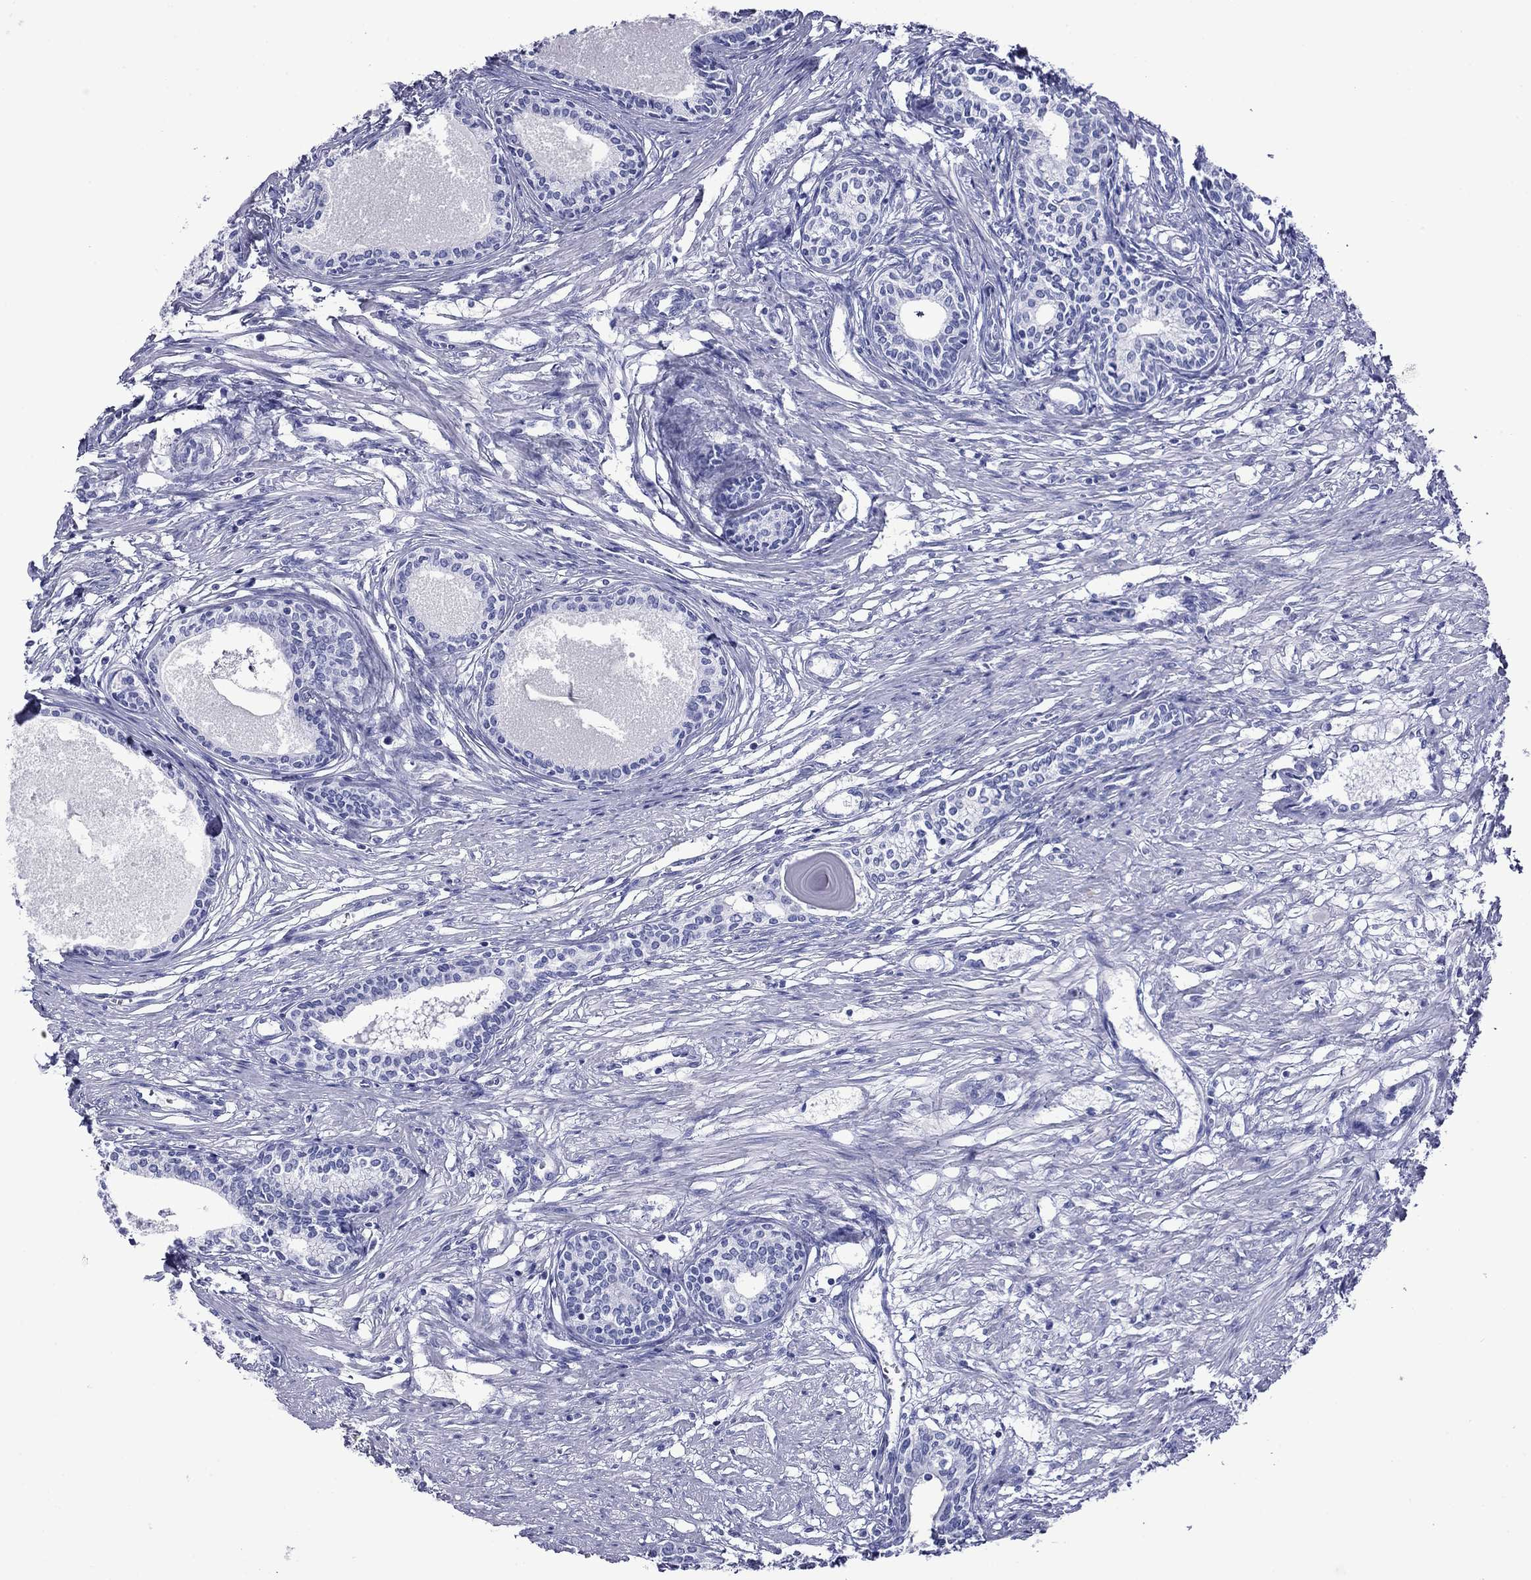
{"staining": {"intensity": "negative", "quantity": "none", "location": "none"}, "tissue": "prostate", "cell_type": "Glandular cells", "image_type": "normal", "snomed": [{"axis": "morphology", "description": "Normal tissue, NOS"}, {"axis": "topography", "description": "Prostate"}], "caption": "Glandular cells show no significant expression in normal prostate. (Immunohistochemistry (ihc), brightfield microscopy, high magnification).", "gene": "ROM1", "patient": {"sex": "male", "age": 60}}